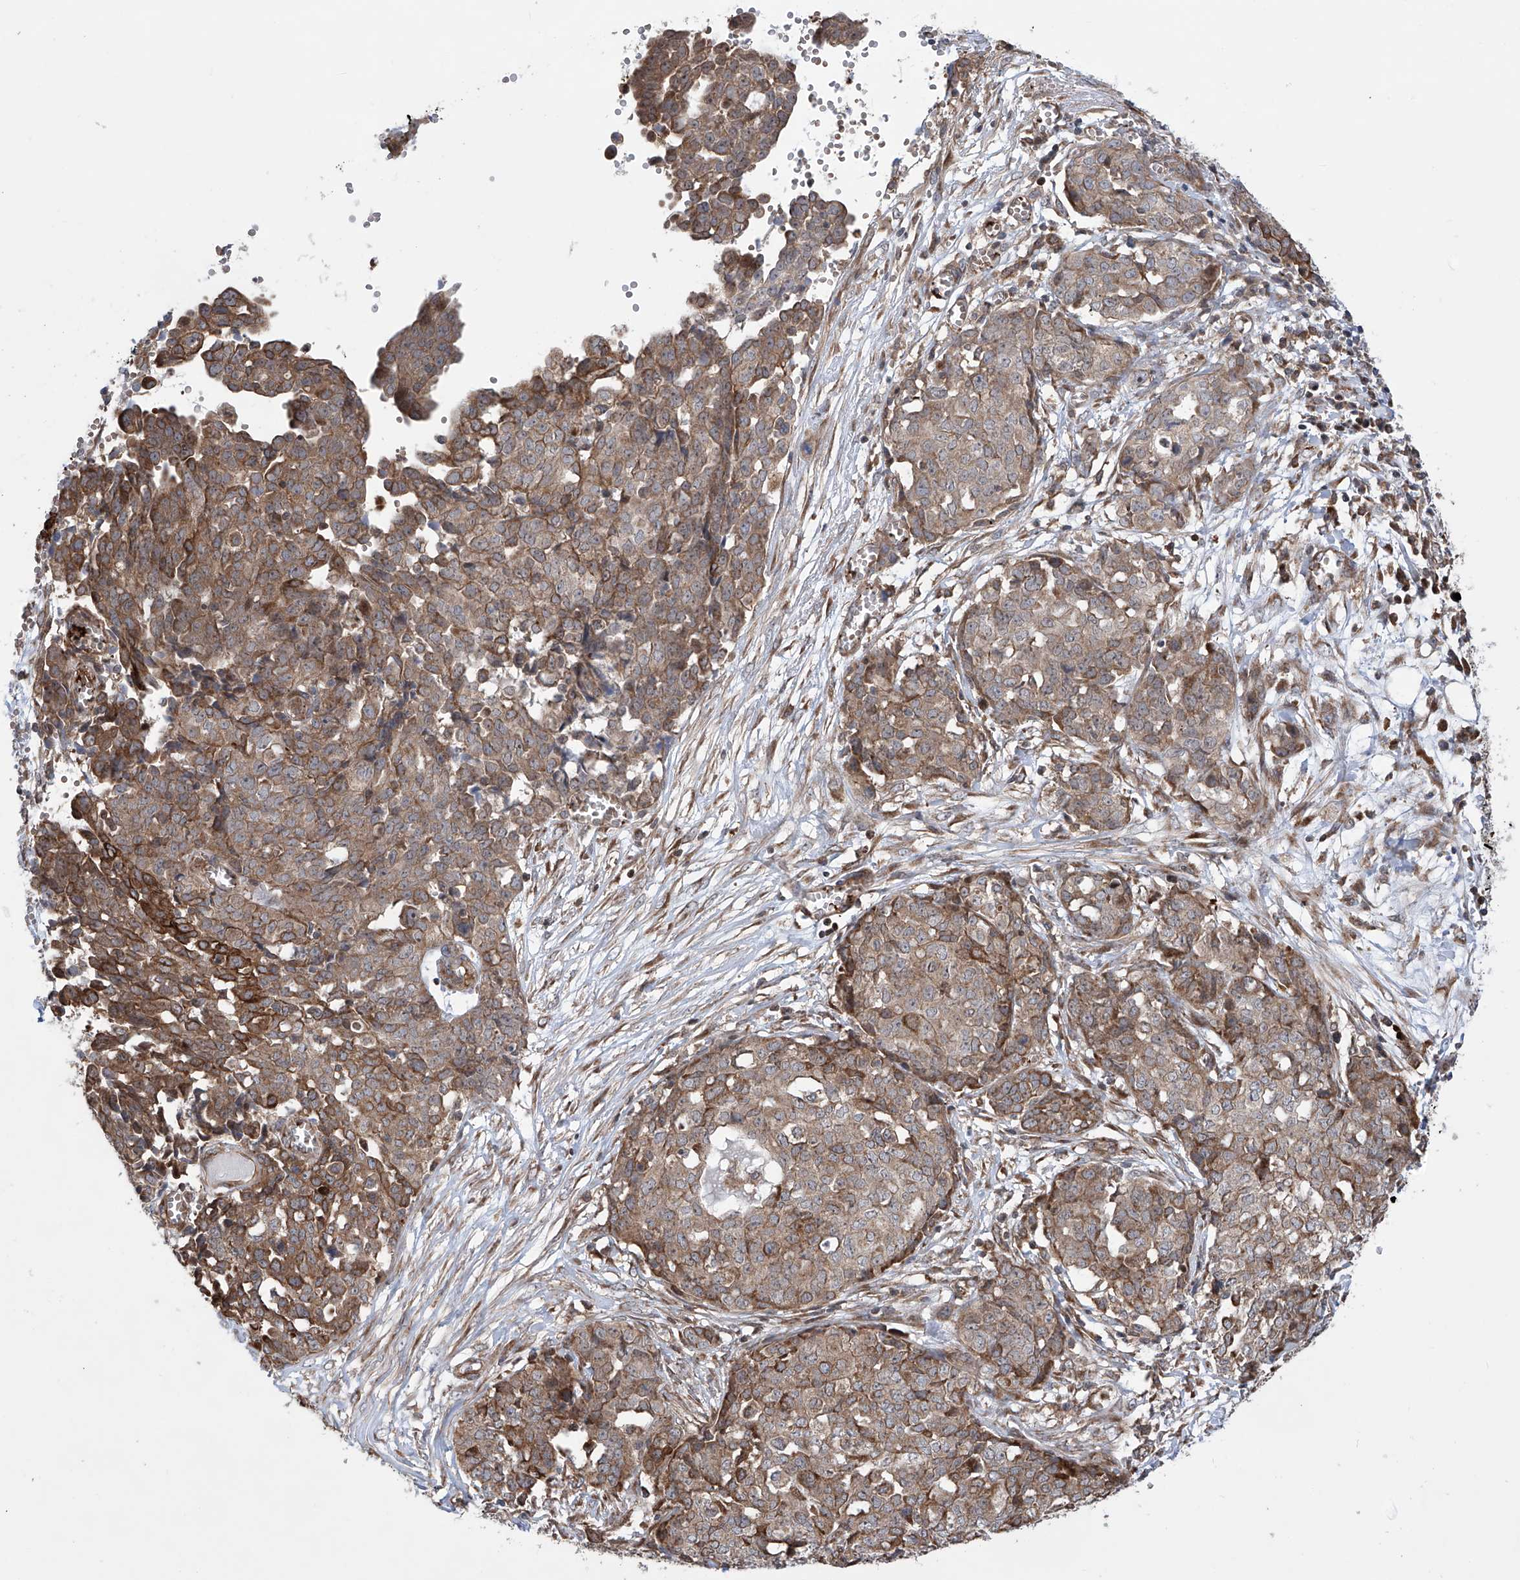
{"staining": {"intensity": "moderate", "quantity": ">75%", "location": "cytoplasmic/membranous"}, "tissue": "ovarian cancer", "cell_type": "Tumor cells", "image_type": "cancer", "snomed": [{"axis": "morphology", "description": "Cystadenocarcinoma, serous, NOS"}, {"axis": "topography", "description": "Soft tissue"}, {"axis": "topography", "description": "Ovary"}], "caption": "A brown stain shows moderate cytoplasmic/membranous positivity of a protein in human ovarian cancer (serous cystadenocarcinoma) tumor cells.", "gene": "APAF1", "patient": {"sex": "female", "age": 57}}